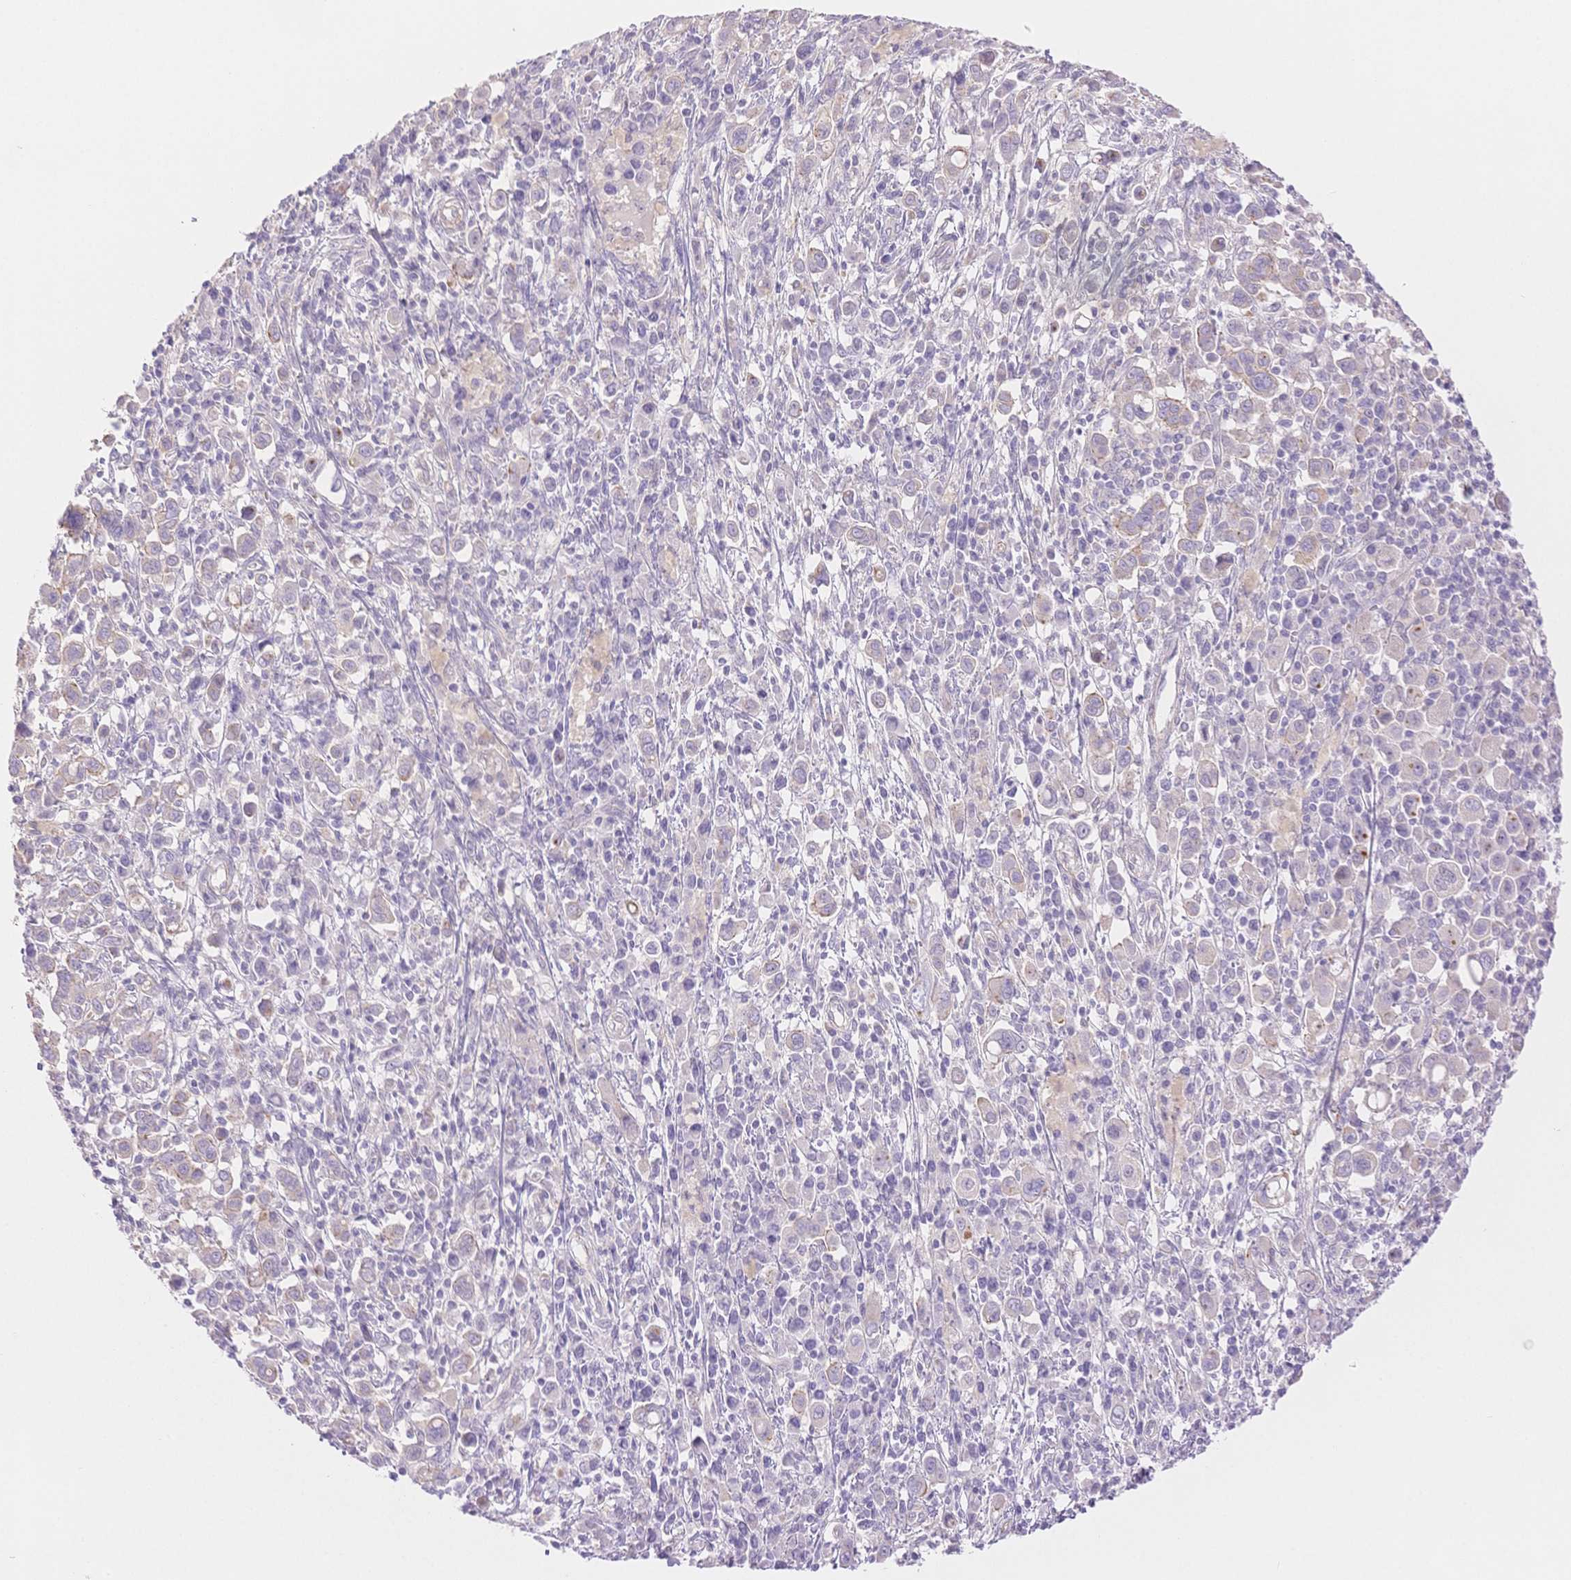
{"staining": {"intensity": "weak", "quantity": "<25%", "location": "cytoplasmic/membranous"}, "tissue": "stomach cancer", "cell_type": "Tumor cells", "image_type": "cancer", "snomed": [{"axis": "morphology", "description": "Adenocarcinoma, NOS"}, {"axis": "topography", "description": "Stomach, upper"}], "caption": "Immunohistochemistry (IHC) photomicrograph of human stomach cancer stained for a protein (brown), which exhibits no expression in tumor cells. Brightfield microscopy of immunohistochemistry stained with DAB (brown) and hematoxylin (blue), captured at high magnification.", "gene": "WDR54", "patient": {"sex": "male", "age": 75}}